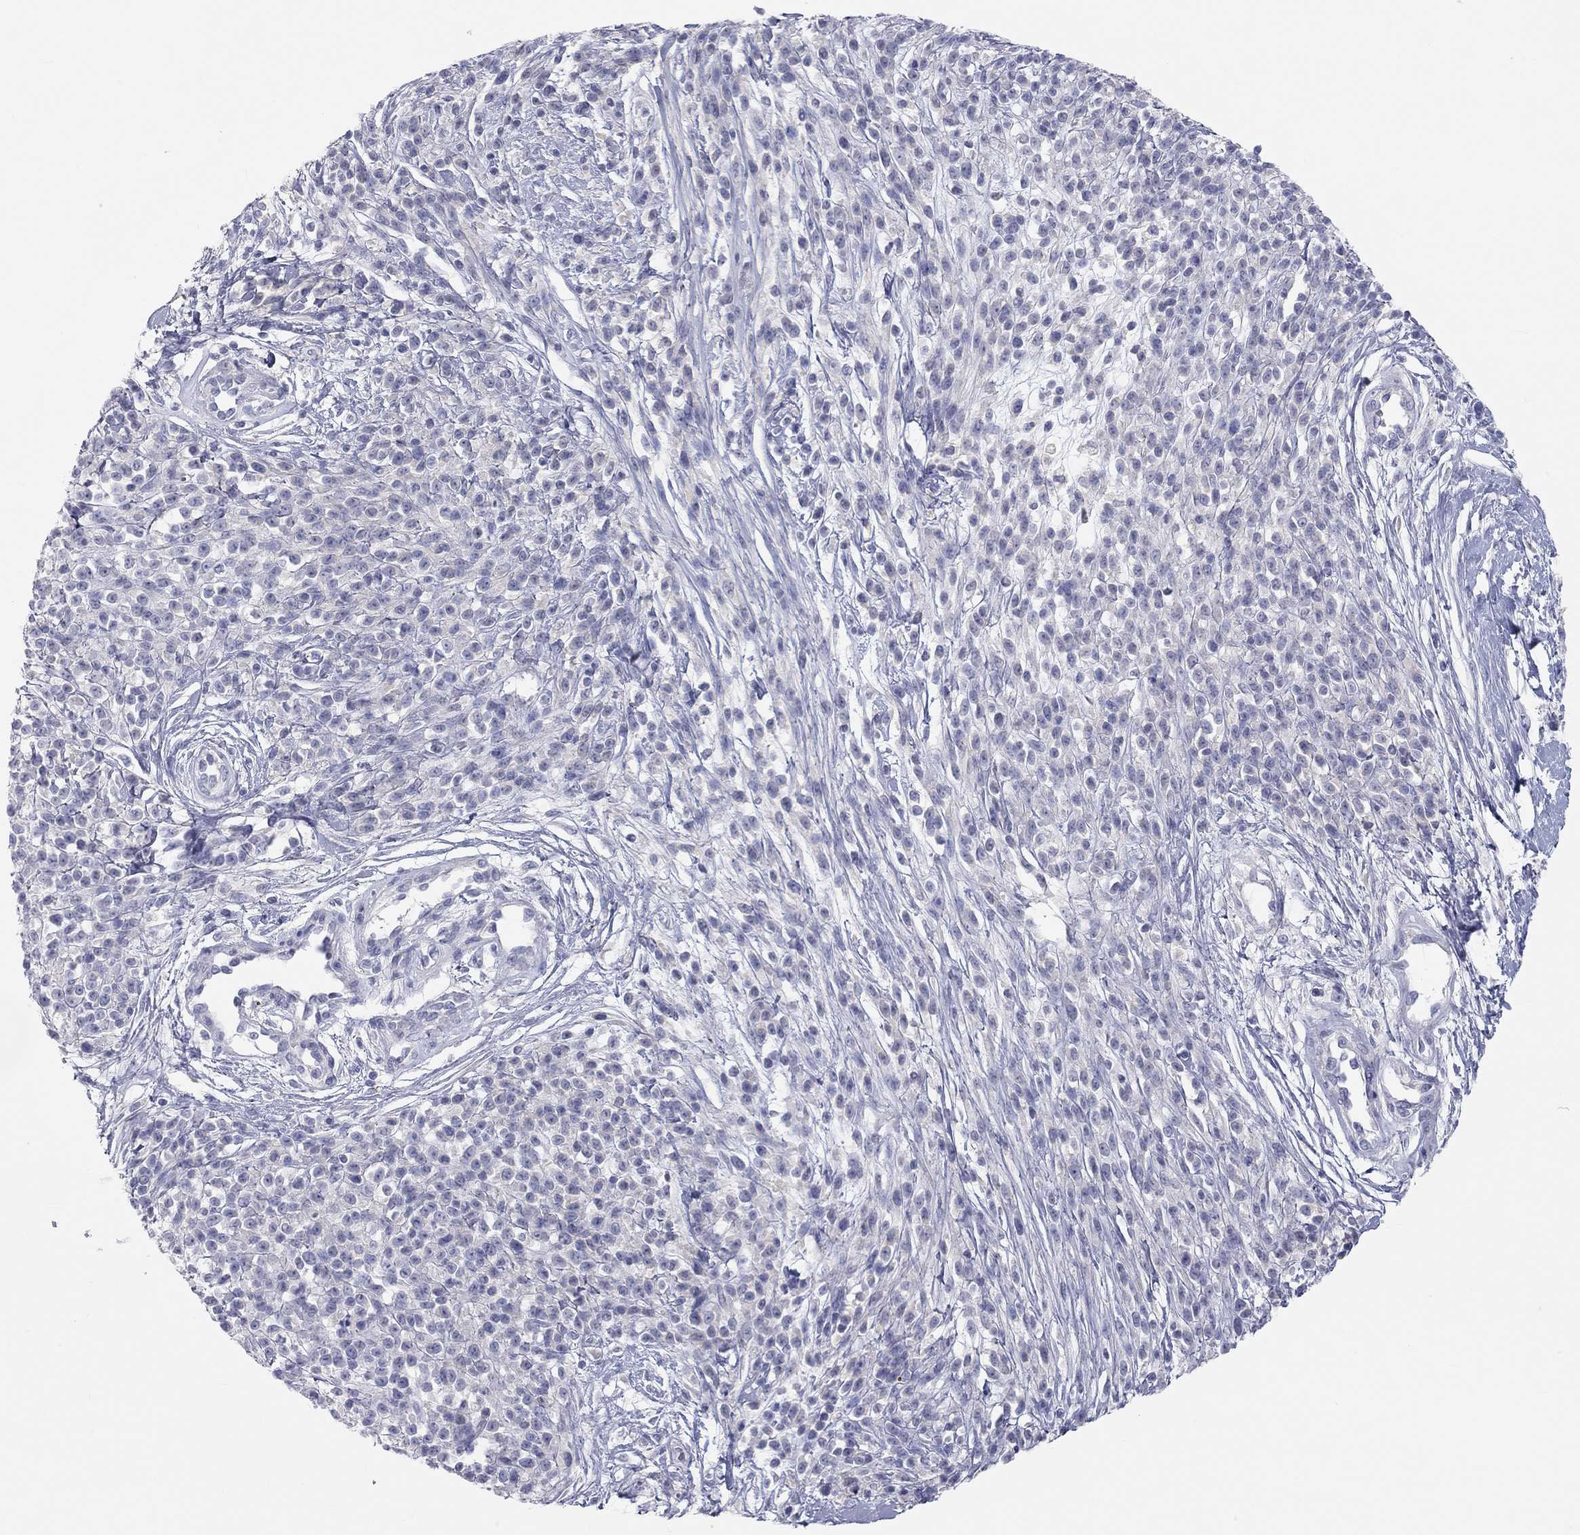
{"staining": {"intensity": "negative", "quantity": "none", "location": "none"}, "tissue": "melanoma", "cell_type": "Tumor cells", "image_type": "cancer", "snomed": [{"axis": "morphology", "description": "Malignant melanoma, NOS"}, {"axis": "topography", "description": "Skin"}, {"axis": "topography", "description": "Skin of trunk"}], "caption": "Image shows no protein expression in tumor cells of melanoma tissue. The staining is performed using DAB brown chromogen with nuclei counter-stained in using hematoxylin.", "gene": "ST7L", "patient": {"sex": "male", "age": 74}}